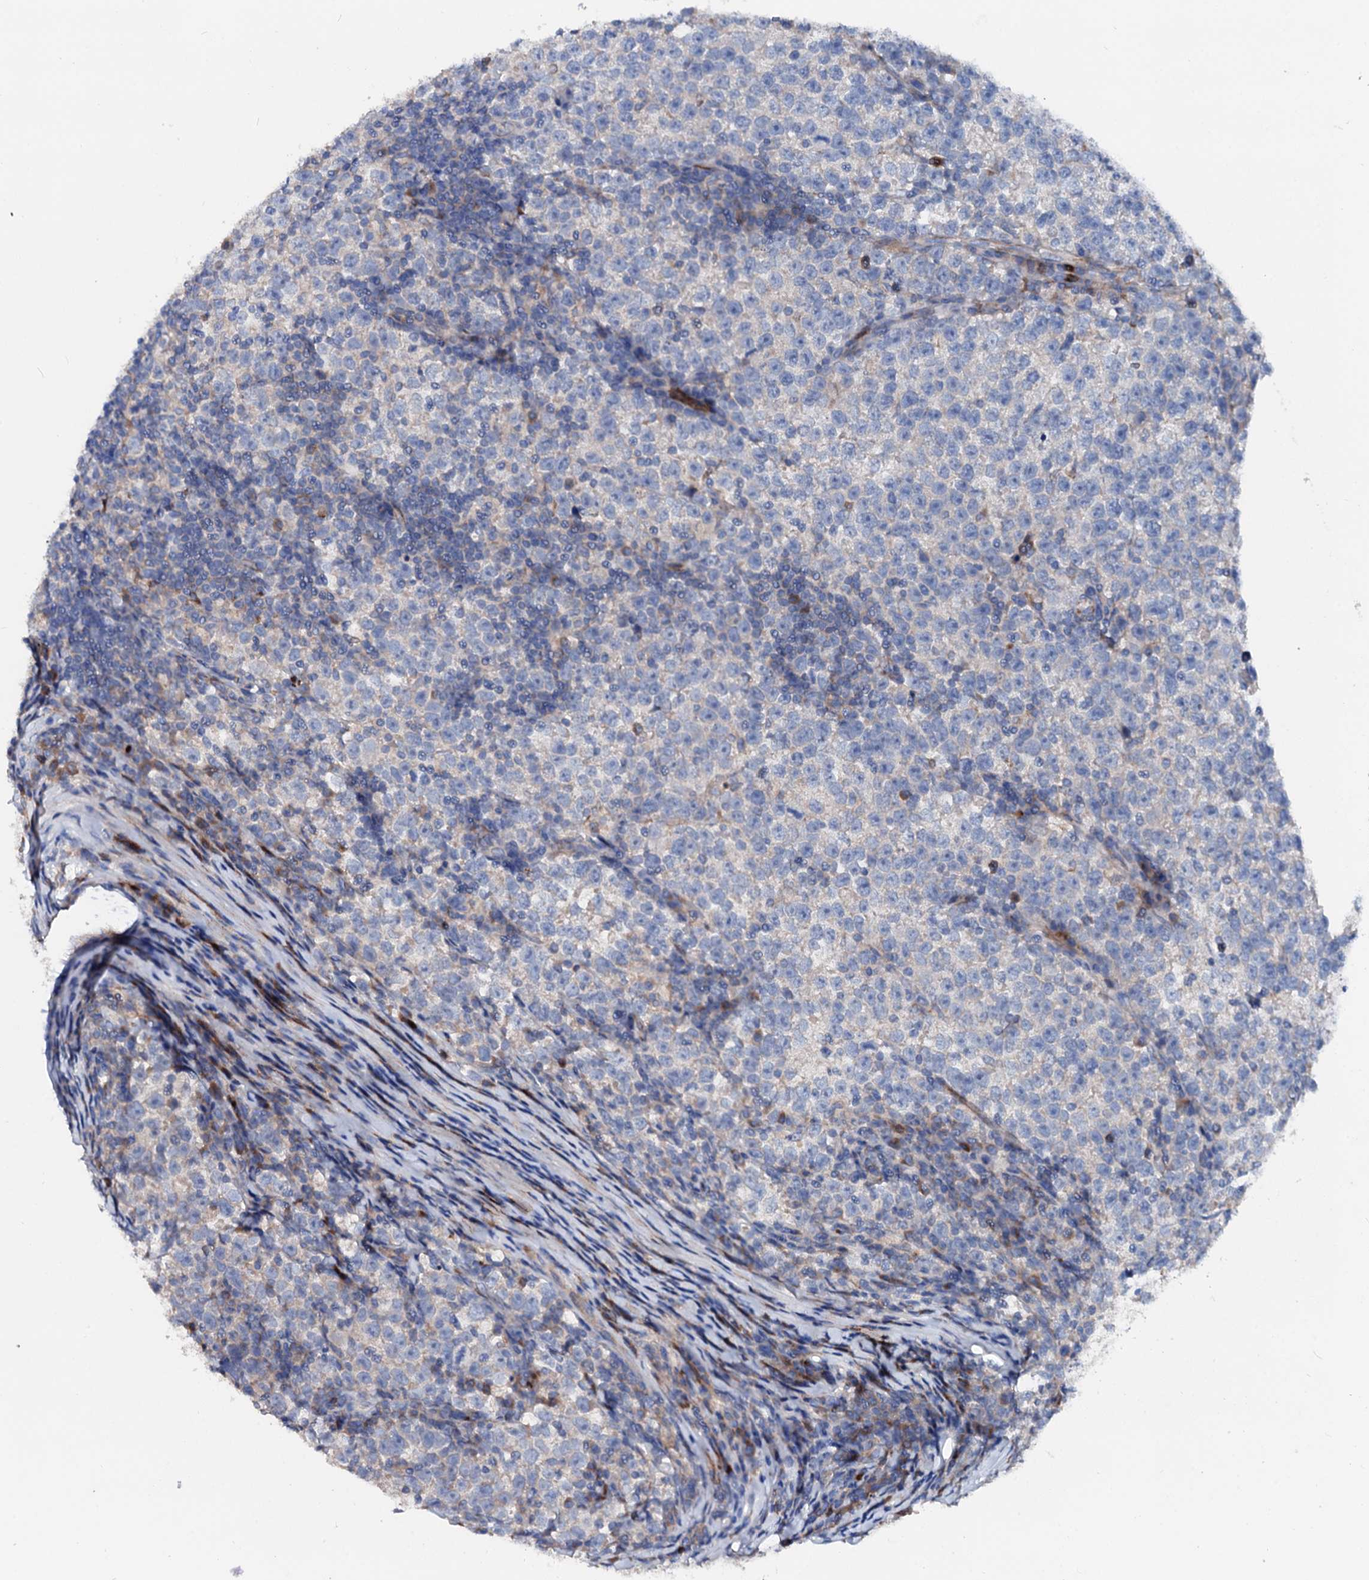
{"staining": {"intensity": "negative", "quantity": "none", "location": "none"}, "tissue": "testis cancer", "cell_type": "Tumor cells", "image_type": "cancer", "snomed": [{"axis": "morphology", "description": "Normal tissue, NOS"}, {"axis": "morphology", "description": "Seminoma, NOS"}, {"axis": "topography", "description": "Testis"}], "caption": "Human testis cancer stained for a protein using immunohistochemistry (IHC) exhibits no positivity in tumor cells.", "gene": "SLC10A7", "patient": {"sex": "male", "age": 43}}